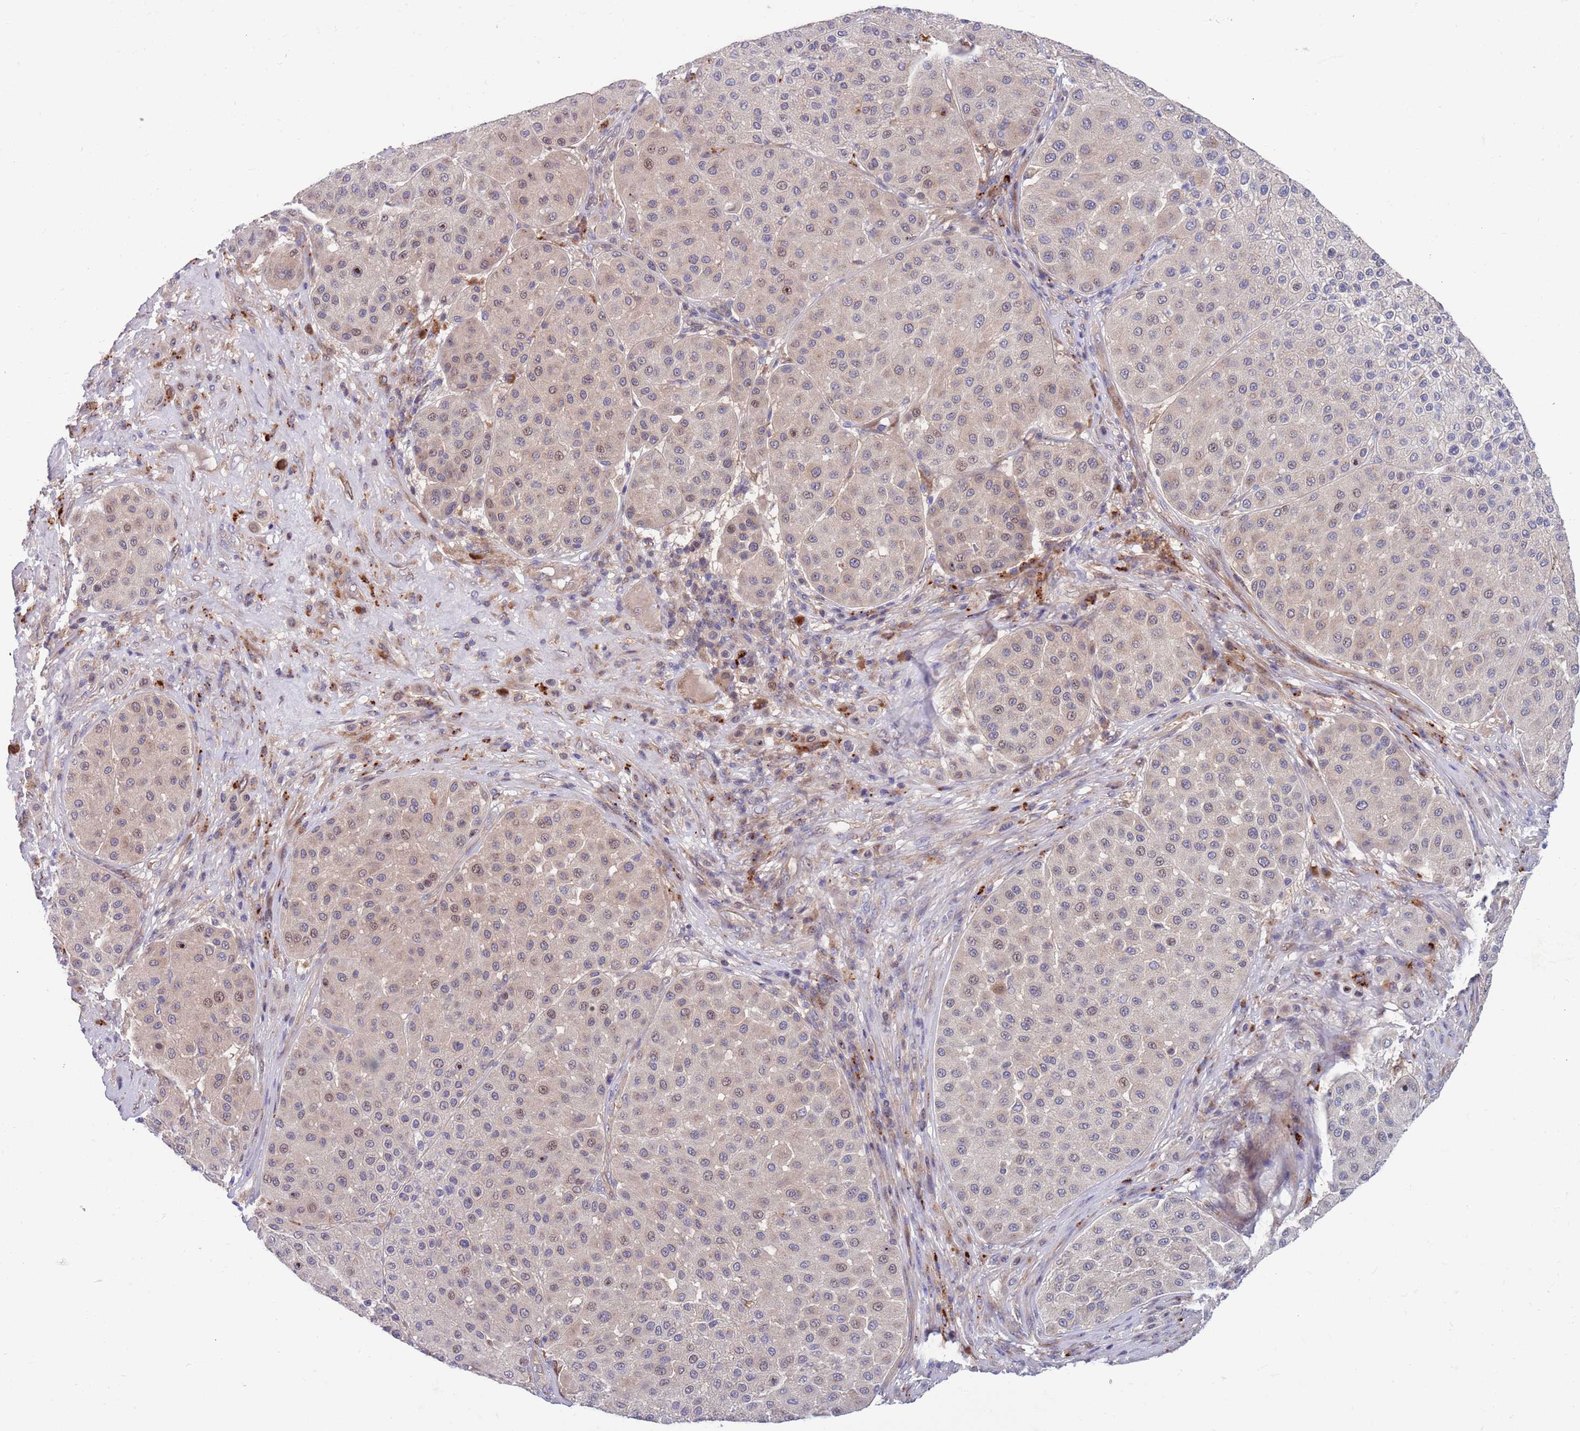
{"staining": {"intensity": "weak", "quantity": ">75%", "location": "cytoplasmic/membranous,nuclear"}, "tissue": "melanoma", "cell_type": "Tumor cells", "image_type": "cancer", "snomed": [{"axis": "morphology", "description": "Malignant melanoma, Metastatic site"}, {"axis": "topography", "description": "Smooth muscle"}], "caption": "Immunohistochemical staining of melanoma exhibits weak cytoplasmic/membranous and nuclear protein positivity in approximately >75% of tumor cells. The protein of interest is shown in brown color, while the nuclei are stained blue.", "gene": "KLHL29", "patient": {"sex": "male", "age": 41}}